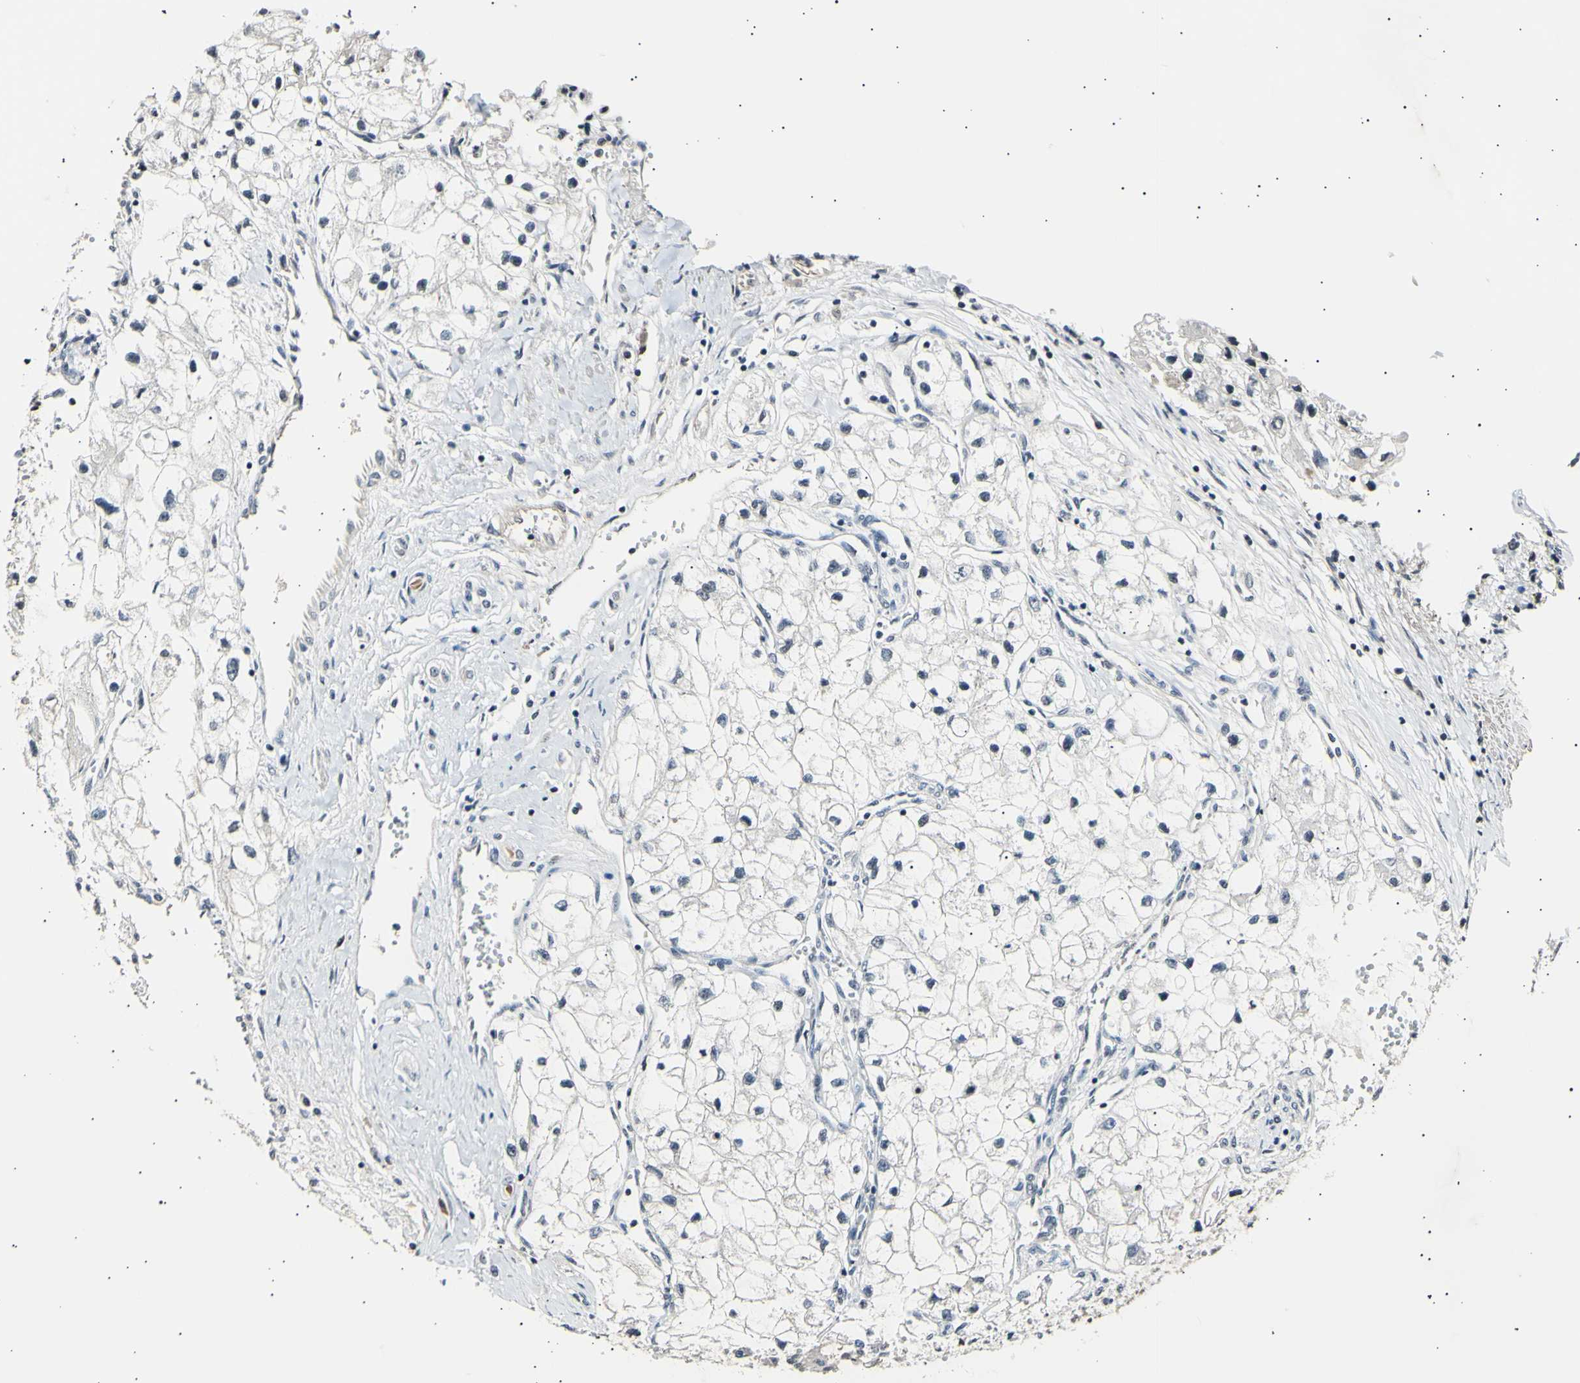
{"staining": {"intensity": "negative", "quantity": "none", "location": "none"}, "tissue": "renal cancer", "cell_type": "Tumor cells", "image_type": "cancer", "snomed": [{"axis": "morphology", "description": "Adenocarcinoma, NOS"}, {"axis": "topography", "description": "Kidney"}], "caption": "IHC image of neoplastic tissue: human renal adenocarcinoma stained with DAB reveals no significant protein staining in tumor cells.", "gene": "AK1", "patient": {"sex": "female", "age": 70}}